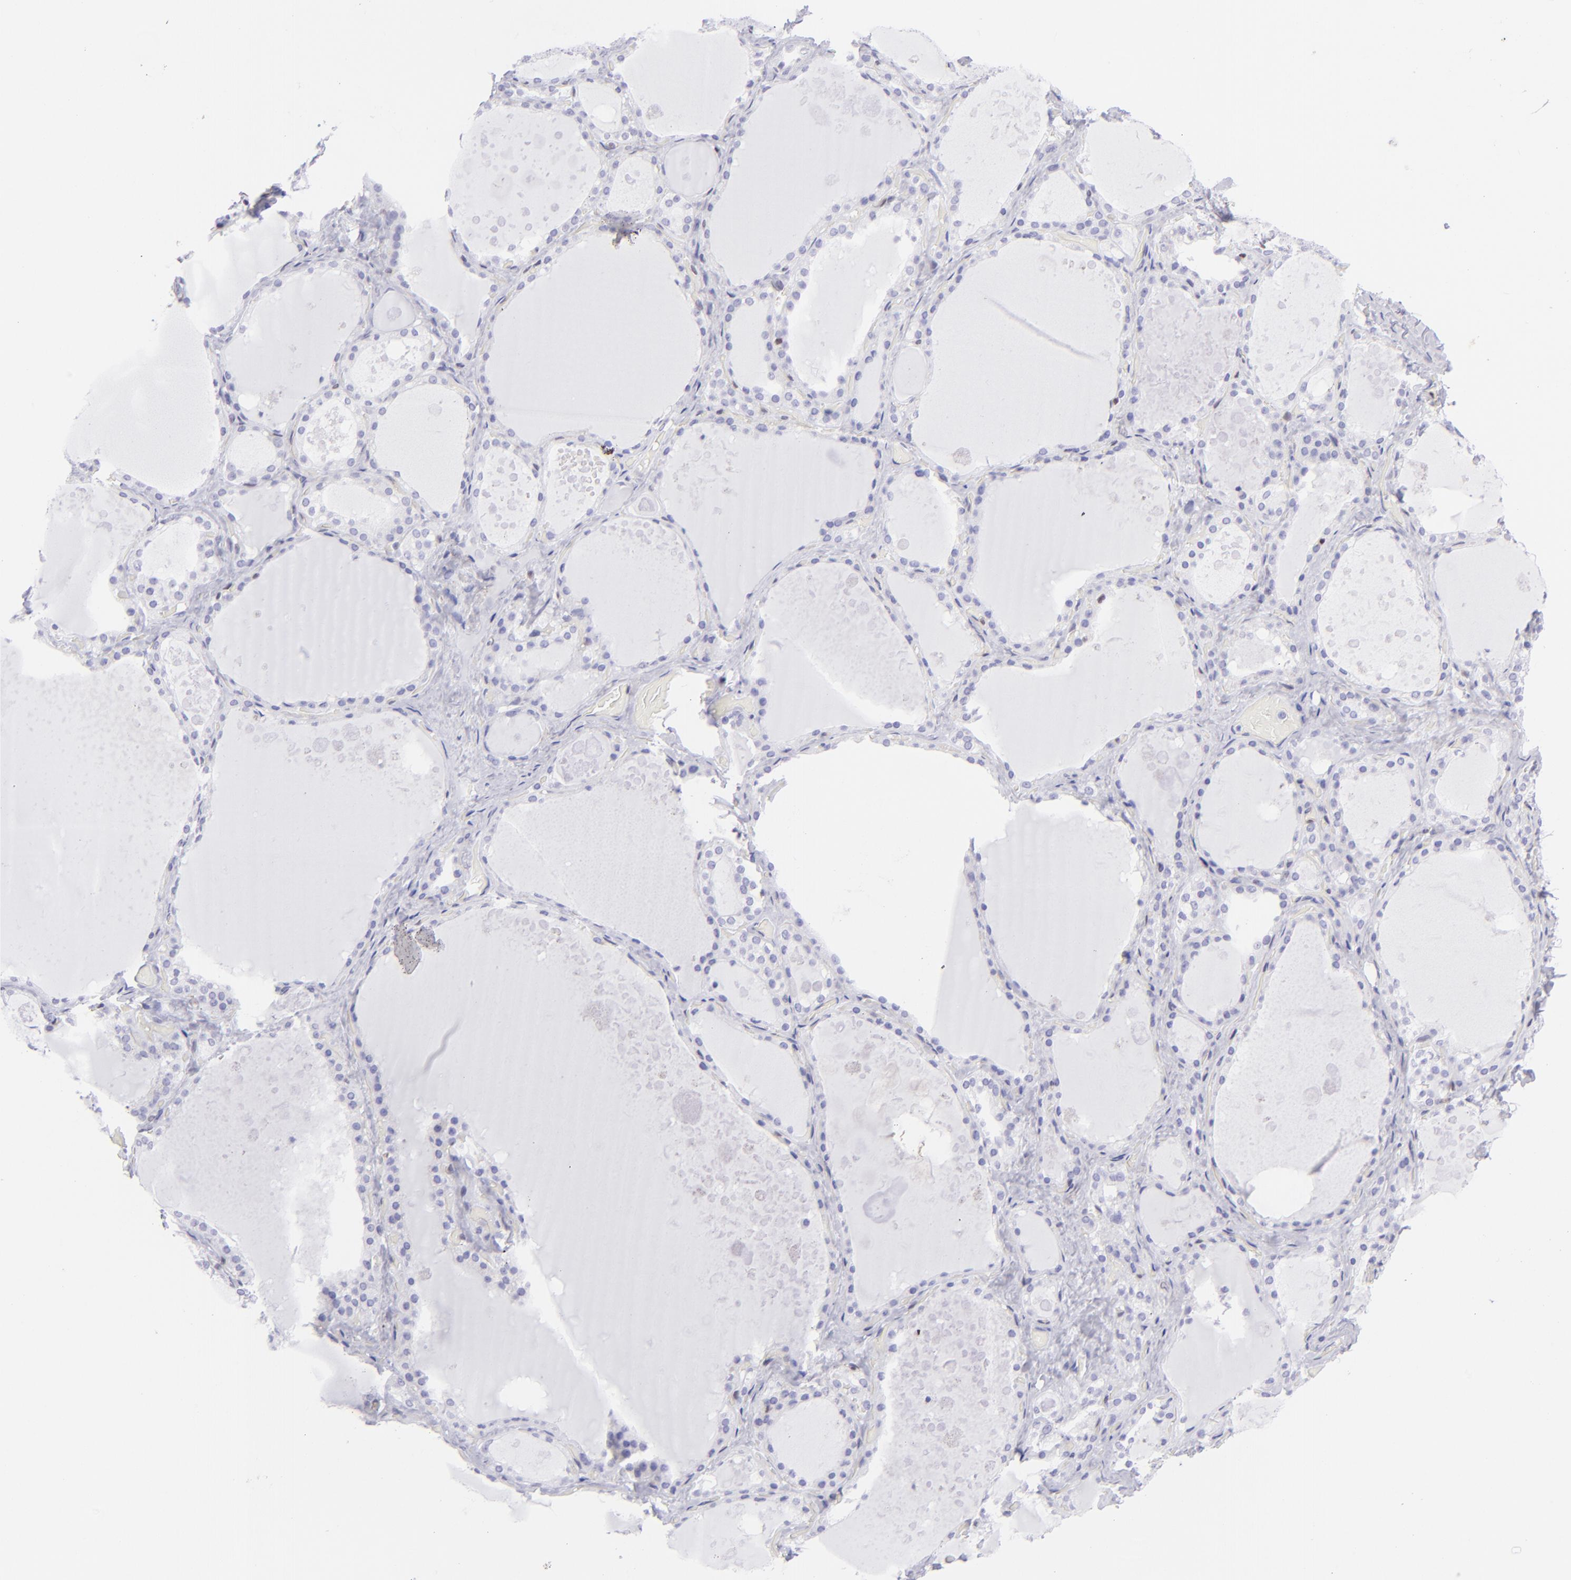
{"staining": {"intensity": "negative", "quantity": "none", "location": "none"}, "tissue": "thyroid gland", "cell_type": "Glandular cells", "image_type": "normal", "snomed": [{"axis": "morphology", "description": "Normal tissue, NOS"}, {"axis": "topography", "description": "Thyroid gland"}], "caption": "There is no significant positivity in glandular cells of thyroid gland. (IHC, brightfield microscopy, high magnification).", "gene": "ETS1", "patient": {"sex": "male", "age": 61}}